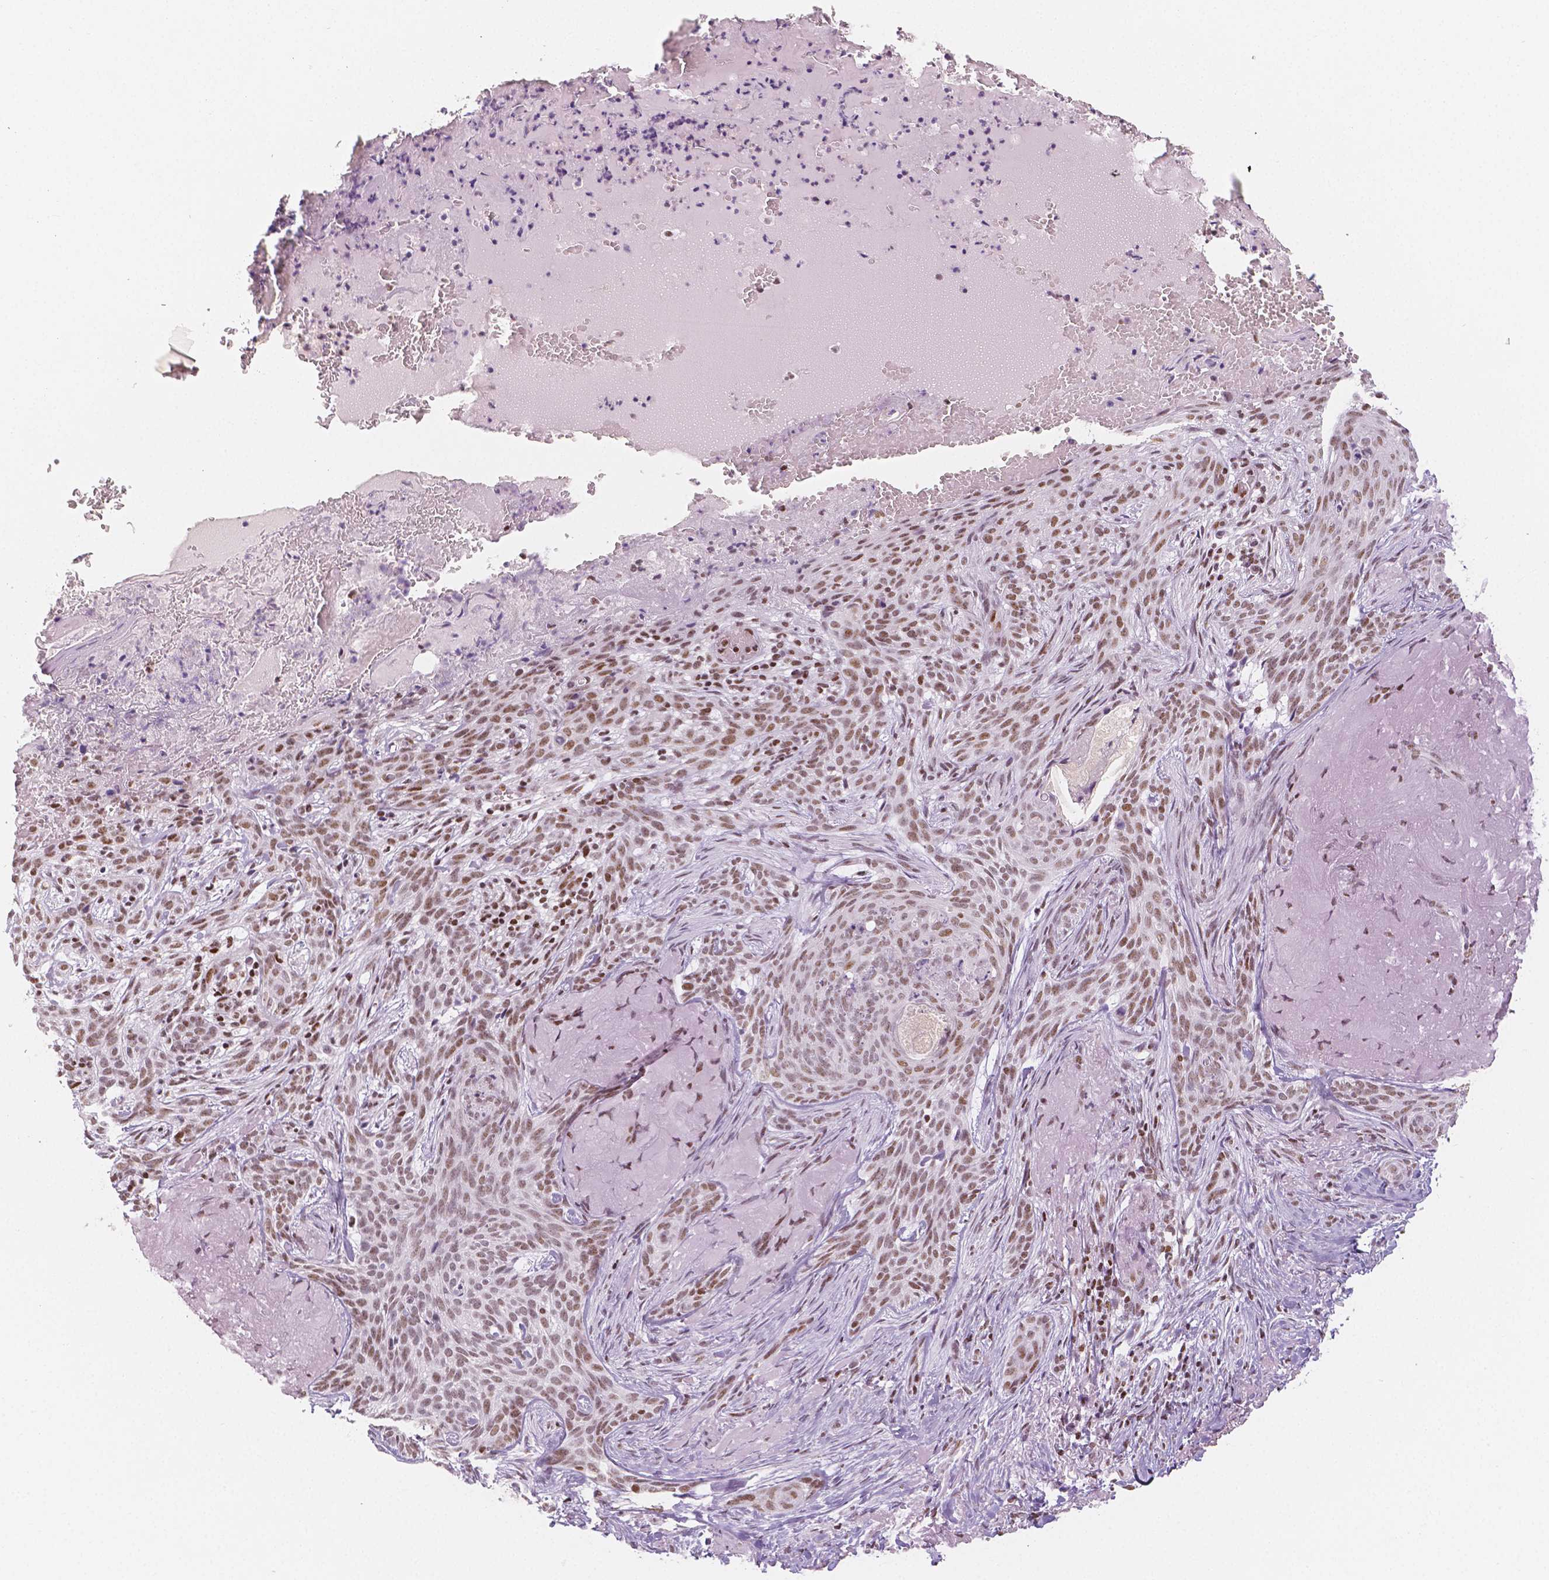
{"staining": {"intensity": "moderate", "quantity": ">75%", "location": "nuclear"}, "tissue": "skin cancer", "cell_type": "Tumor cells", "image_type": "cancer", "snomed": [{"axis": "morphology", "description": "Basal cell carcinoma"}, {"axis": "topography", "description": "Skin"}], "caption": "Basal cell carcinoma (skin) stained with a brown dye shows moderate nuclear positive staining in approximately >75% of tumor cells.", "gene": "HDAC1", "patient": {"sex": "male", "age": 84}}